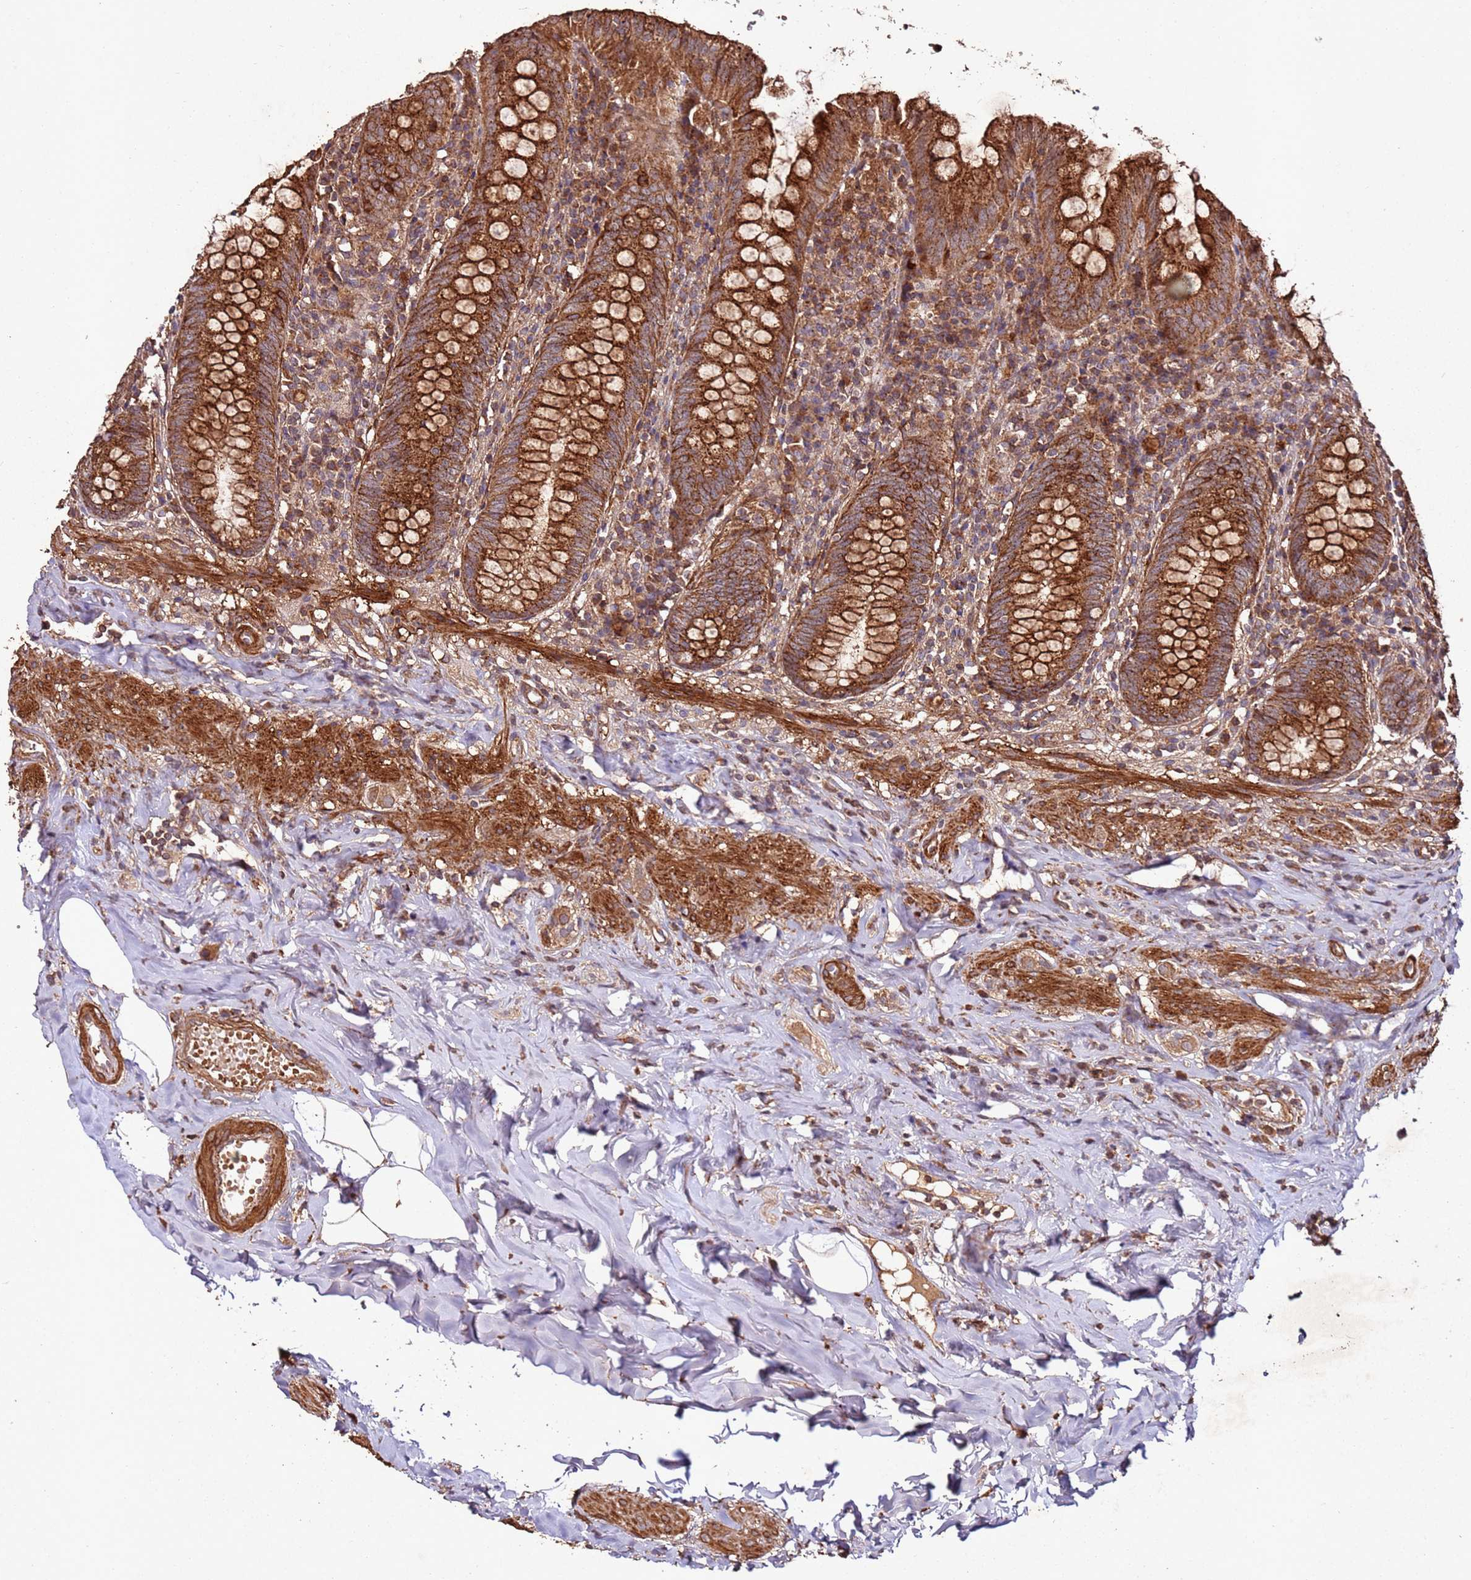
{"staining": {"intensity": "strong", "quantity": ">75%", "location": "cytoplasmic/membranous"}, "tissue": "appendix", "cell_type": "Glandular cells", "image_type": "normal", "snomed": [{"axis": "morphology", "description": "Normal tissue, NOS"}, {"axis": "topography", "description": "Appendix"}], "caption": "Immunohistochemistry (IHC) image of unremarkable appendix stained for a protein (brown), which displays high levels of strong cytoplasmic/membranous expression in about >75% of glandular cells.", "gene": "FAM186A", "patient": {"sex": "female", "age": 54}}